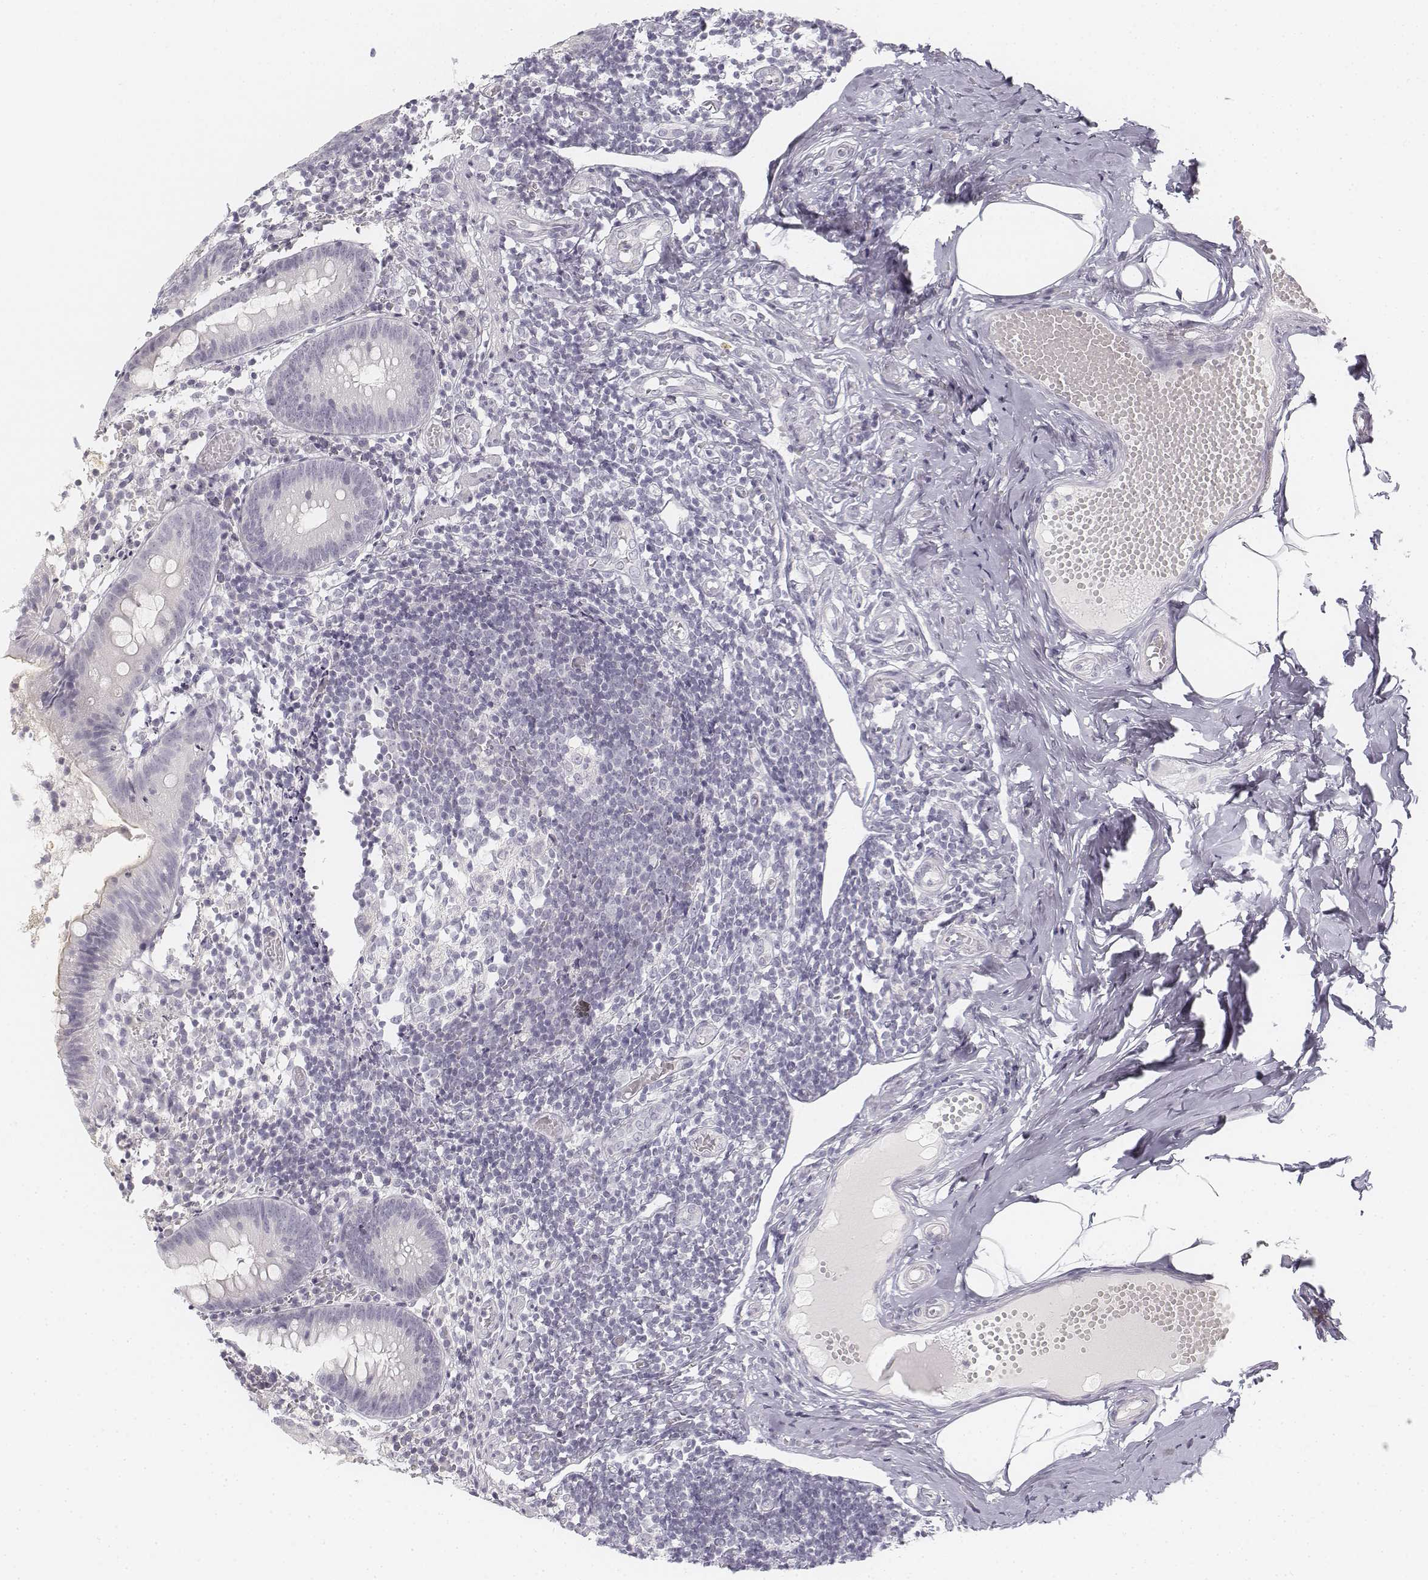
{"staining": {"intensity": "negative", "quantity": "none", "location": "none"}, "tissue": "appendix", "cell_type": "Glandular cells", "image_type": "normal", "snomed": [{"axis": "morphology", "description": "Normal tissue, NOS"}, {"axis": "topography", "description": "Appendix"}], "caption": "Immunohistochemistry (IHC) image of normal appendix: appendix stained with DAB (3,3'-diaminobenzidine) shows no significant protein staining in glandular cells.", "gene": "KRT25", "patient": {"sex": "female", "age": 32}}